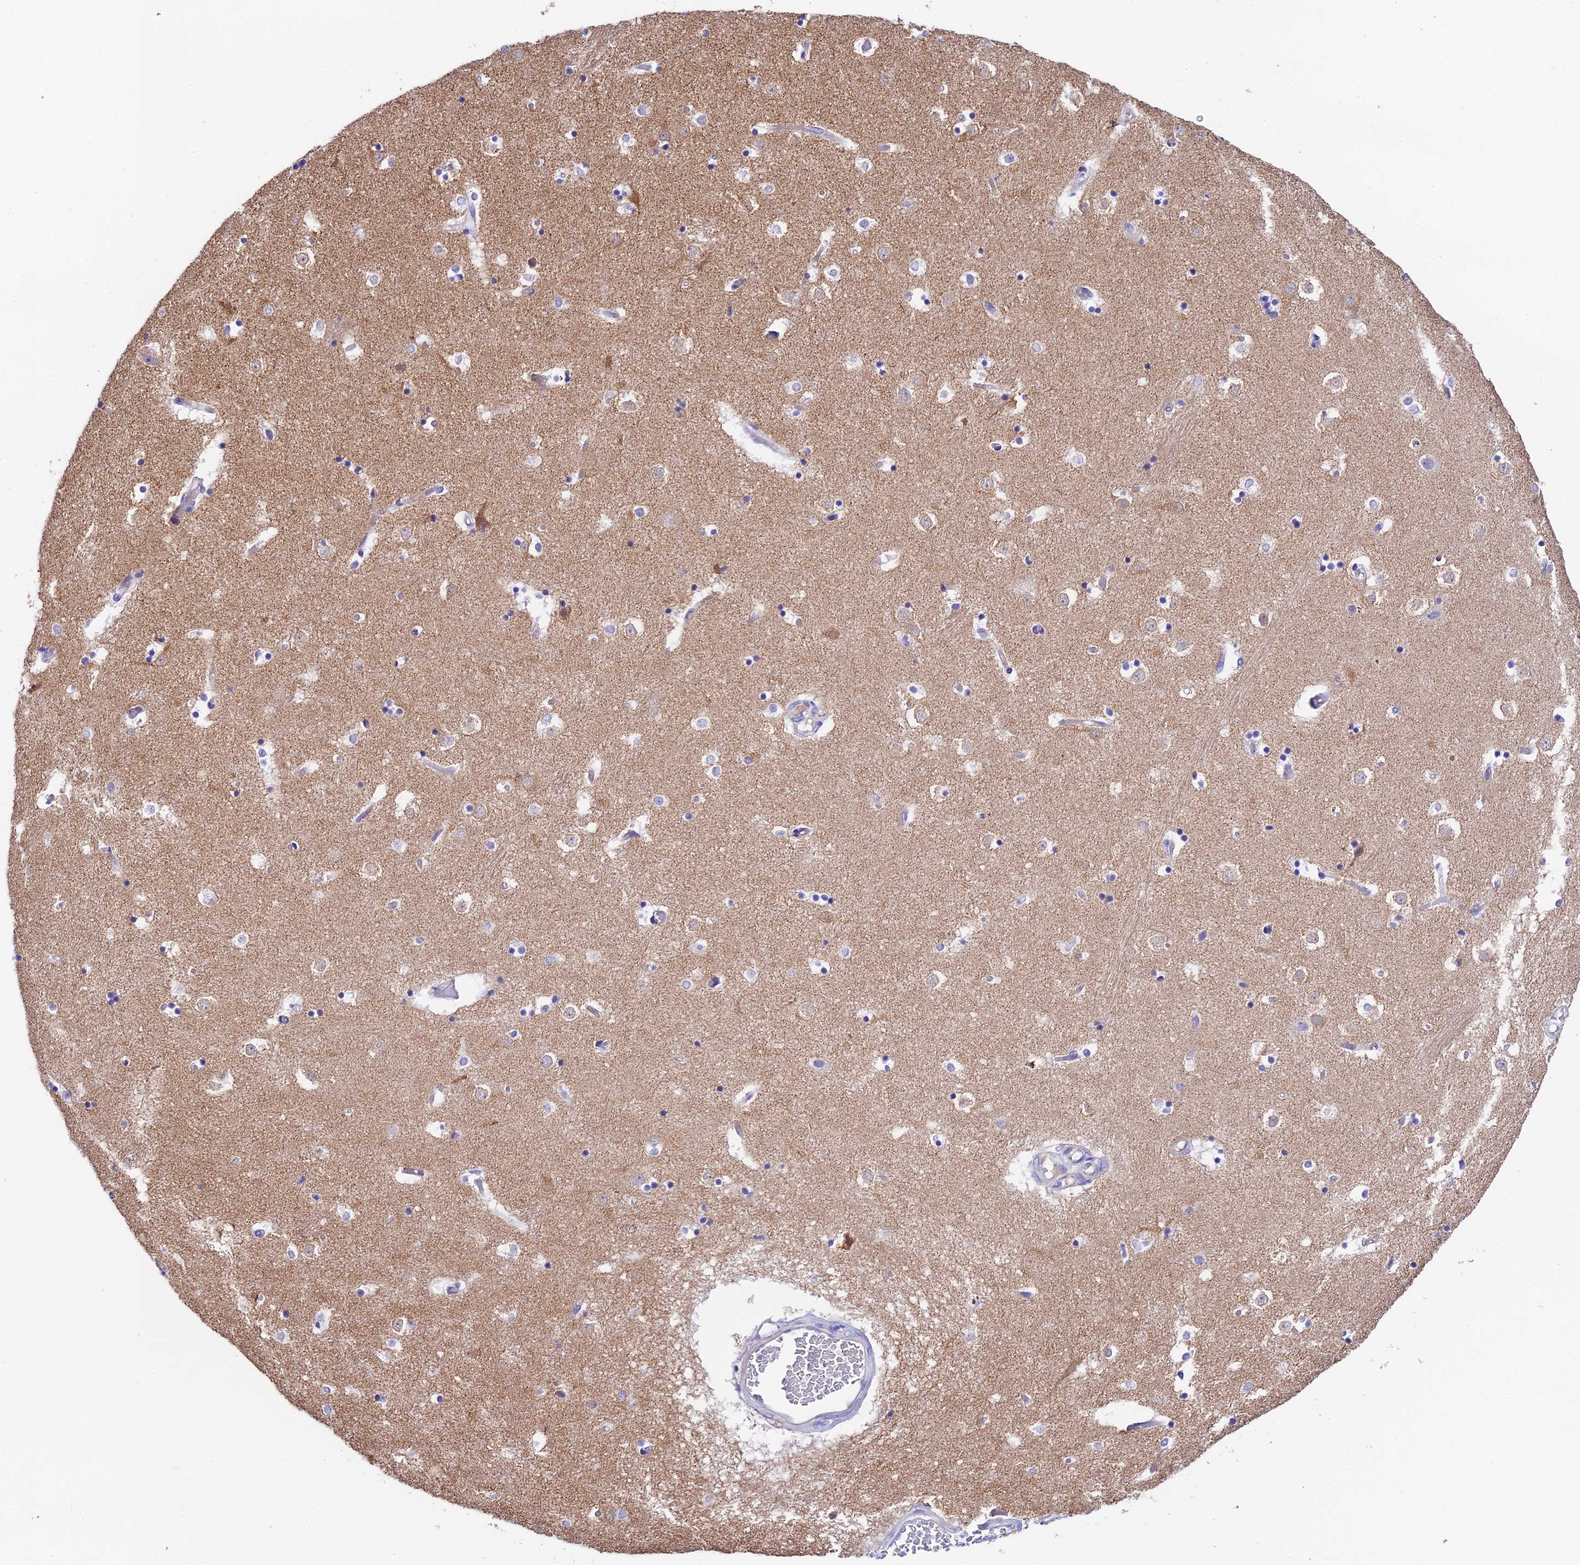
{"staining": {"intensity": "negative", "quantity": "none", "location": "none"}, "tissue": "caudate", "cell_type": "Glial cells", "image_type": "normal", "snomed": [{"axis": "morphology", "description": "Normal tissue, NOS"}, {"axis": "topography", "description": "Lateral ventricle wall"}], "caption": "Immunohistochemistry micrograph of normal human caudate stained for a protein (brown), which shows no staining in glial cells.", "gene": "DUSP29", "patient": {"sex": "female", "age": 52}}